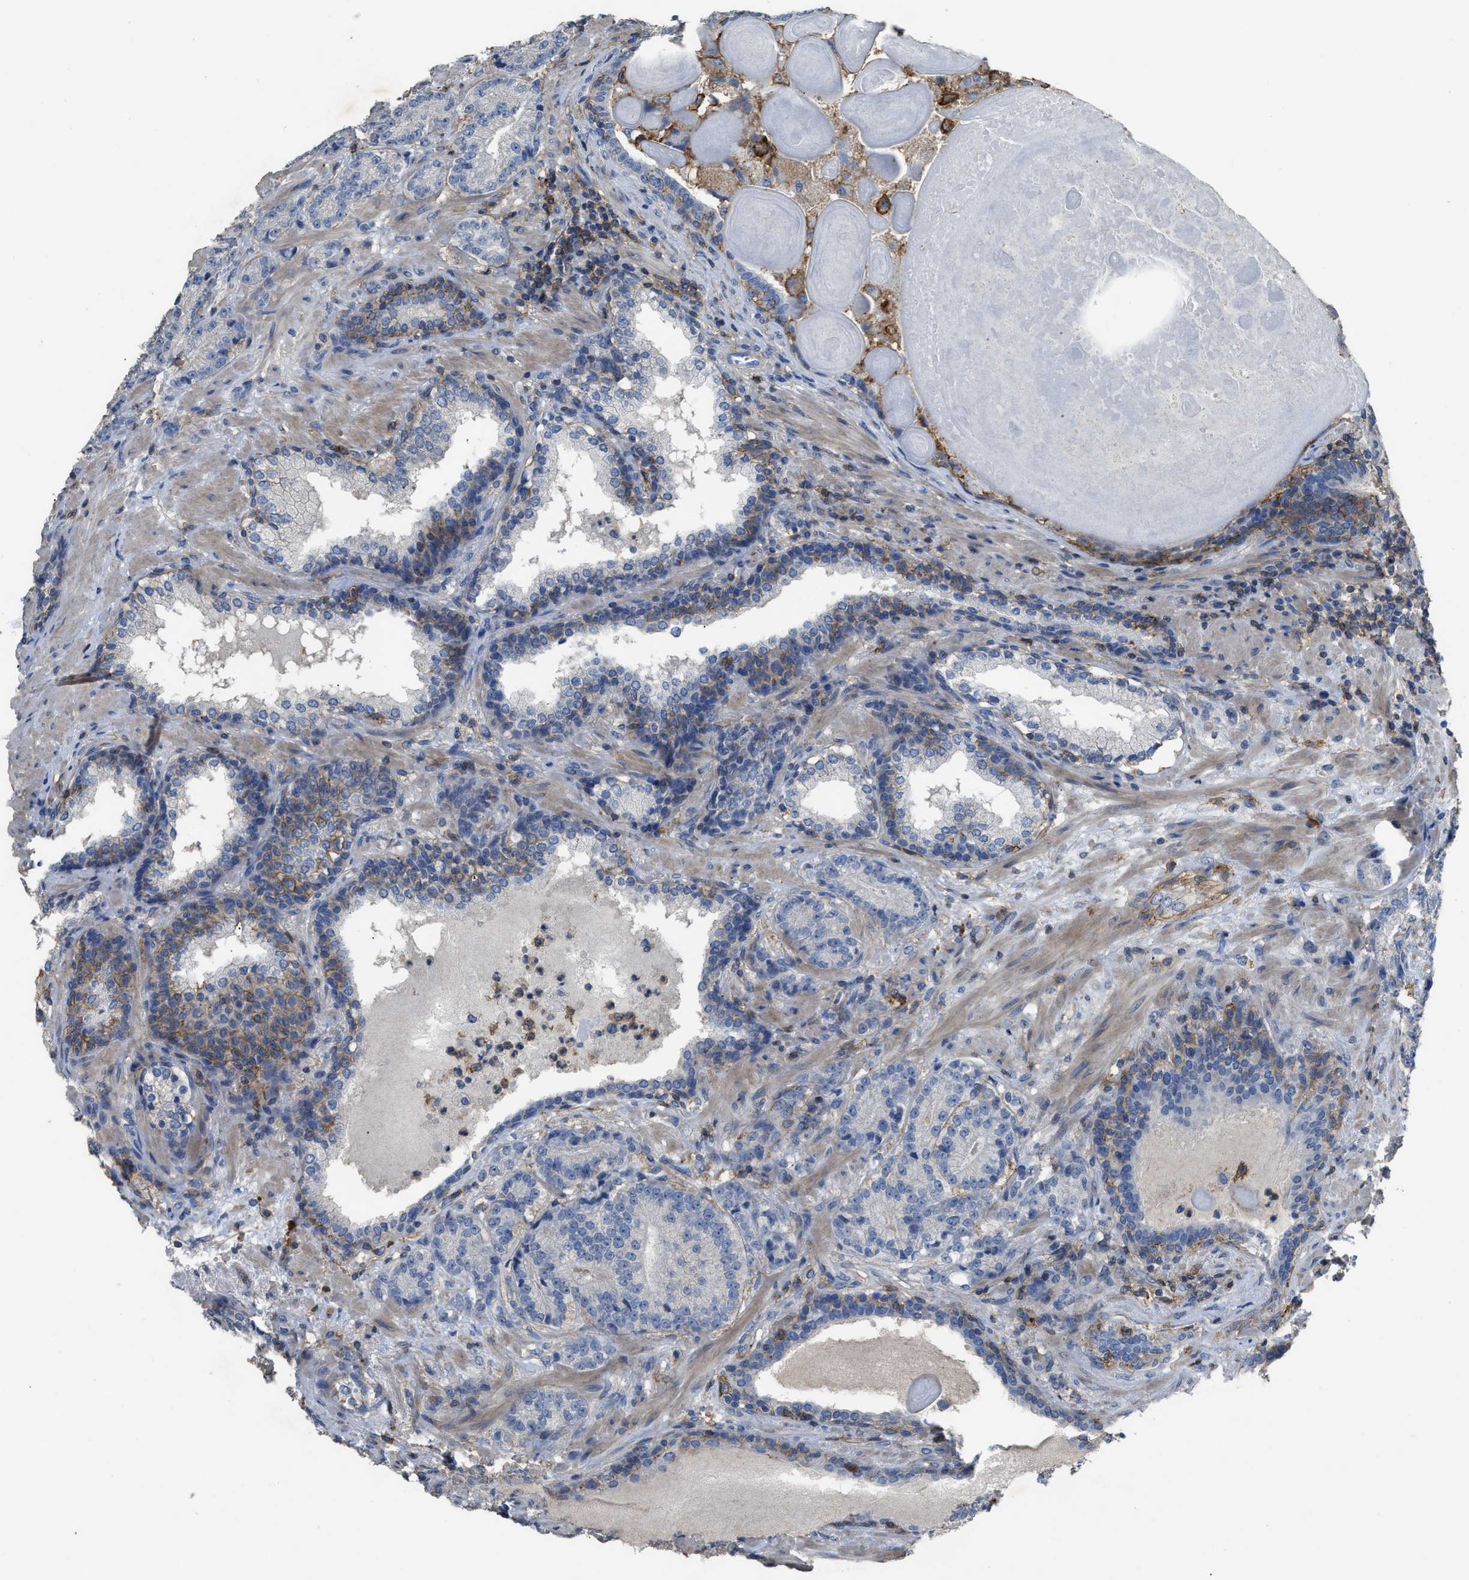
{"staining": {"intensity": "moderate", "quantity": "<25%", "location": "cytoplasmic/membranous"}, "tissue": "prostate cancer", "cell_type": "Tumor cells", "image_type": "cancer", "snomed": [{"axis": "morphology", "description": "Adenocarcinoma, High grade"}, {"axis": "topography", "description": "Prostate"}], "caption": "Moderate cytoplasmic/membranous staining for a protein is seen in approximately <25% of tumor cells of prostate cancer (adenocarcinoma (high-grade)) using IHC.", "gene": "OR51E1", "patient": {"sex": "male", "age": 61}}